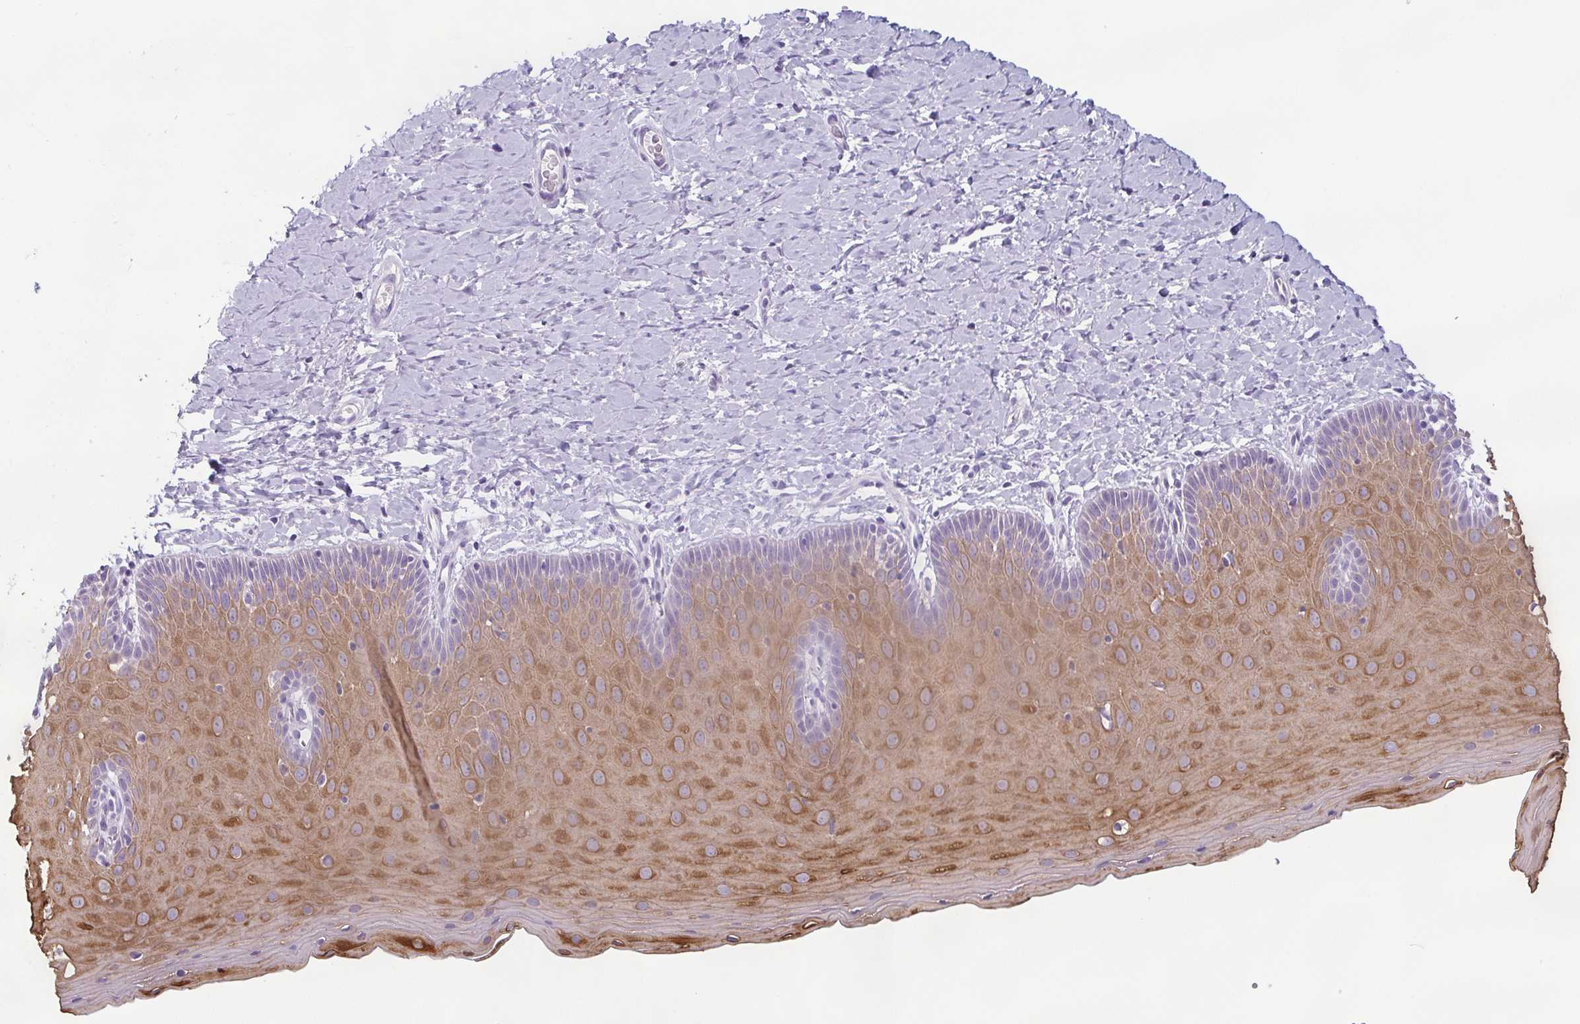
{"staining": {"intensity": "negative", "quantity": "none", "location": "none"}, "tissue": "cervix", "cell_type": "Glandular cells", "image_type": "normal", "snomed": [{"axis": "morphology", "description": "Normal tissue, NOS"}, {"axis": "topography", "description": "Cervix"}], "caption": "A micrograph of human cervix is negative for staining in glandular cells. The staining is performed using DAB brown chromogen with nuclei counter-stained in using hematoxylin.", "gene": "KRT78", "patient": {"sex": "female", "age": 37}}